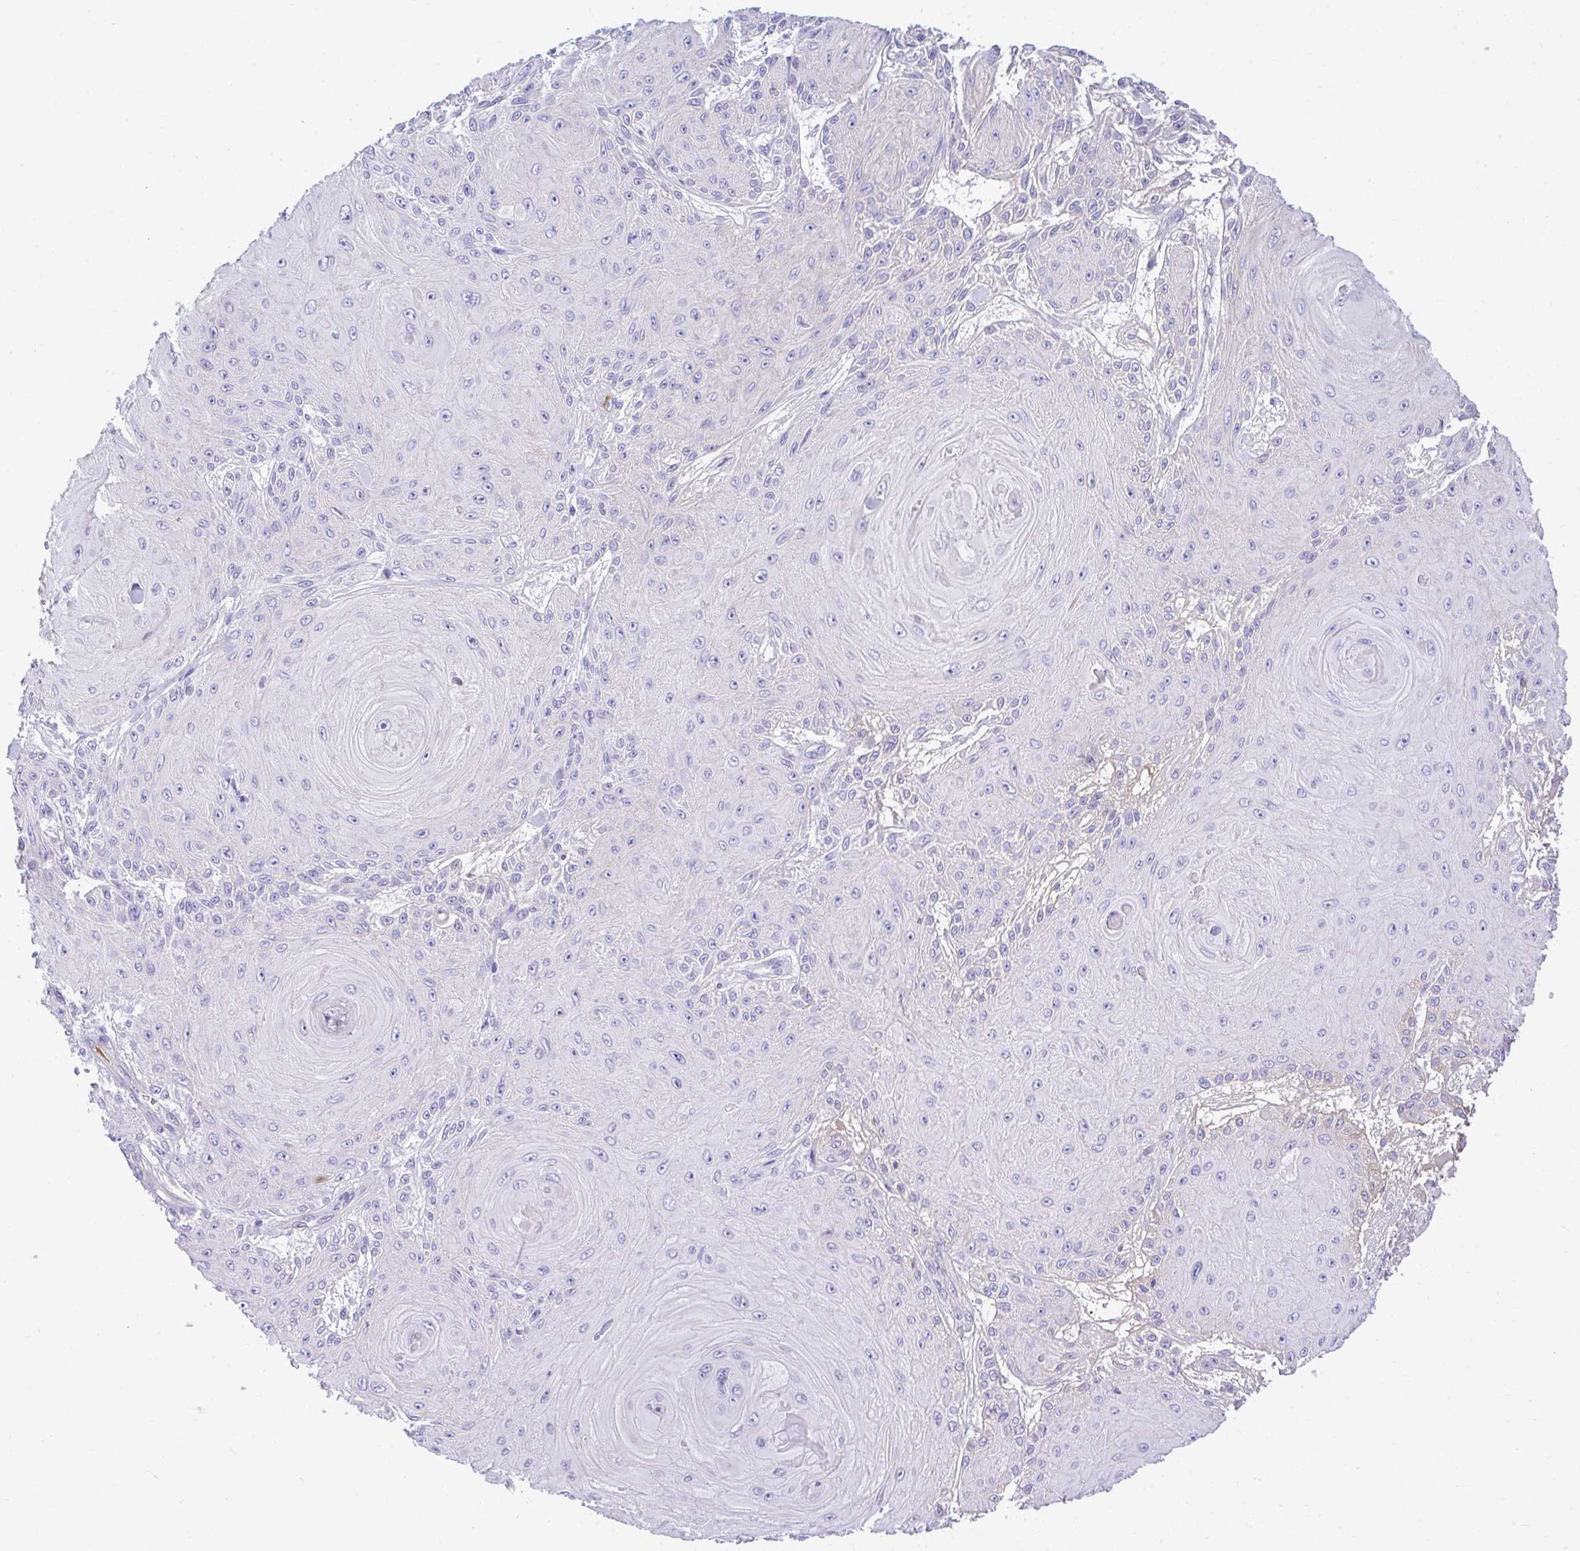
{"staining": {"intensity": "negative", "quantity": "none", "location": "none"}, "tissue": "skin cancer", "cell_type": "Tumor cells", "image_type": "cancer", "snomed": [{"axis": "morphology", "description": "Squamous cell carcinoma, NOS"}, {"axis": "topography", "description": "Skin"}], "caption": "Micrograph shows no protein expression in tumor cells of squamous cell carcinoma (skin) tissue.", "gene": "HRG", "patient": {"sex": "male", "age": 88}}